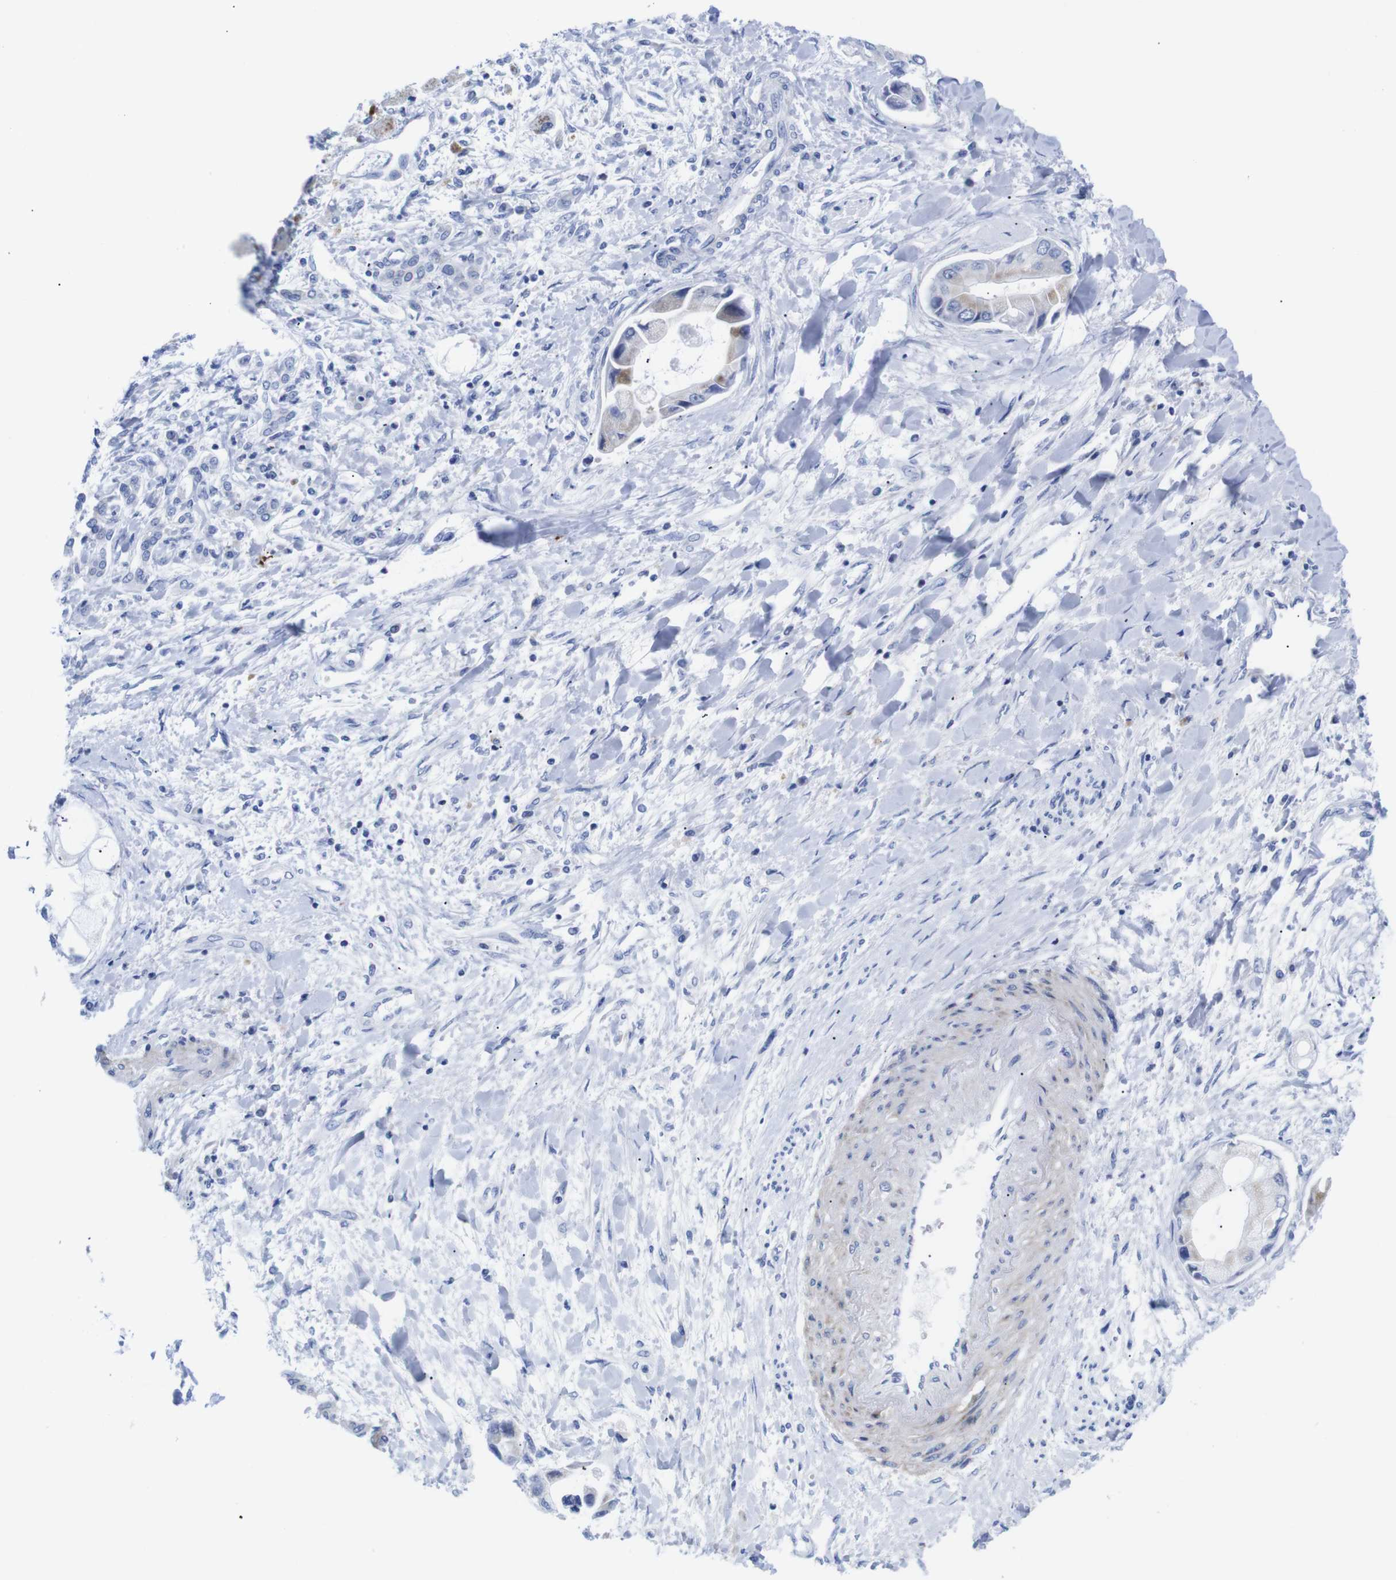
{"staining": {"intensity": "weak", "quantity": "<25%", "location": "cytoplasmic/membranous"}, "tissue": "liver cancer", "cell_type": "Tumor cells", "image_type": "cancer", "snomed": [{"axis": "morphology", "description": "Cholangiocarcinoma"}, {"axis": "topography", "description": "Liver"}], "caption": "Immunohistochemistry (IHC) photomicrograph of neoplastic tissue: human liver cancer (cholangiocarcinoma) stained with DAB (3,3'-diaminobenzidine) demonstrates no significant protein positivity in tumor cells.", "gene": "LRRC55", "patient": {"sex": "male", "age": 50}}